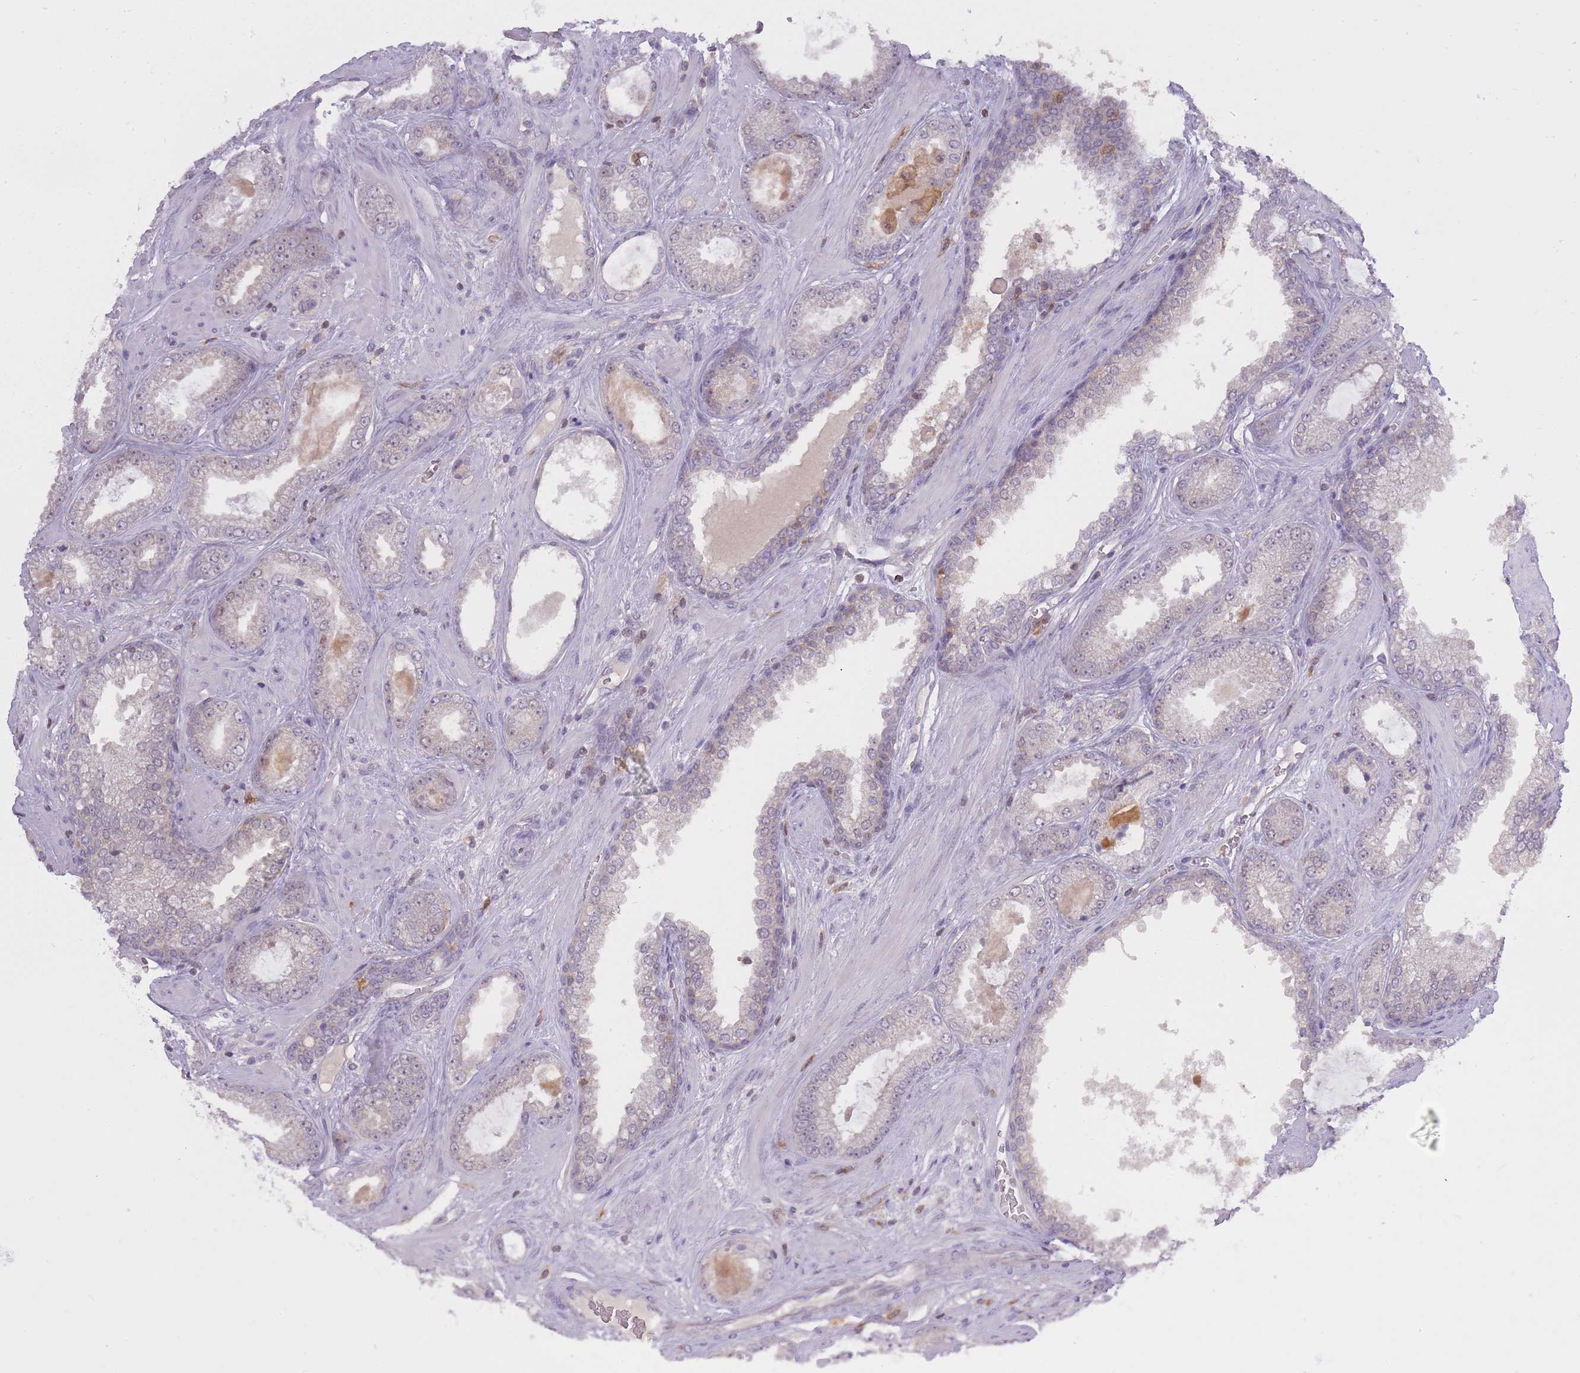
{"staining": {"intensity": "moderate", "quantity": "25%-75%", "location": "cytoplasmic/membranous,nuclear"}, "tissue": "prostate cancer", "cell_type": "Tumor cells", "image_type": "cancer", "snomed": [{"axis": "morphology", "description": "Adenocarcinoma, Low grade"}, {"axis": "topography", "description": "Prostate"}], "caption": "This is an image of immunohistochemistry (IHC) staining of prostate cancer, which shows moderate expression in the cytoplasmic/membranous and nuclear of tumor cells.", "gene": "CXorf38", "patient": {"sex": "male", "age": 57}}